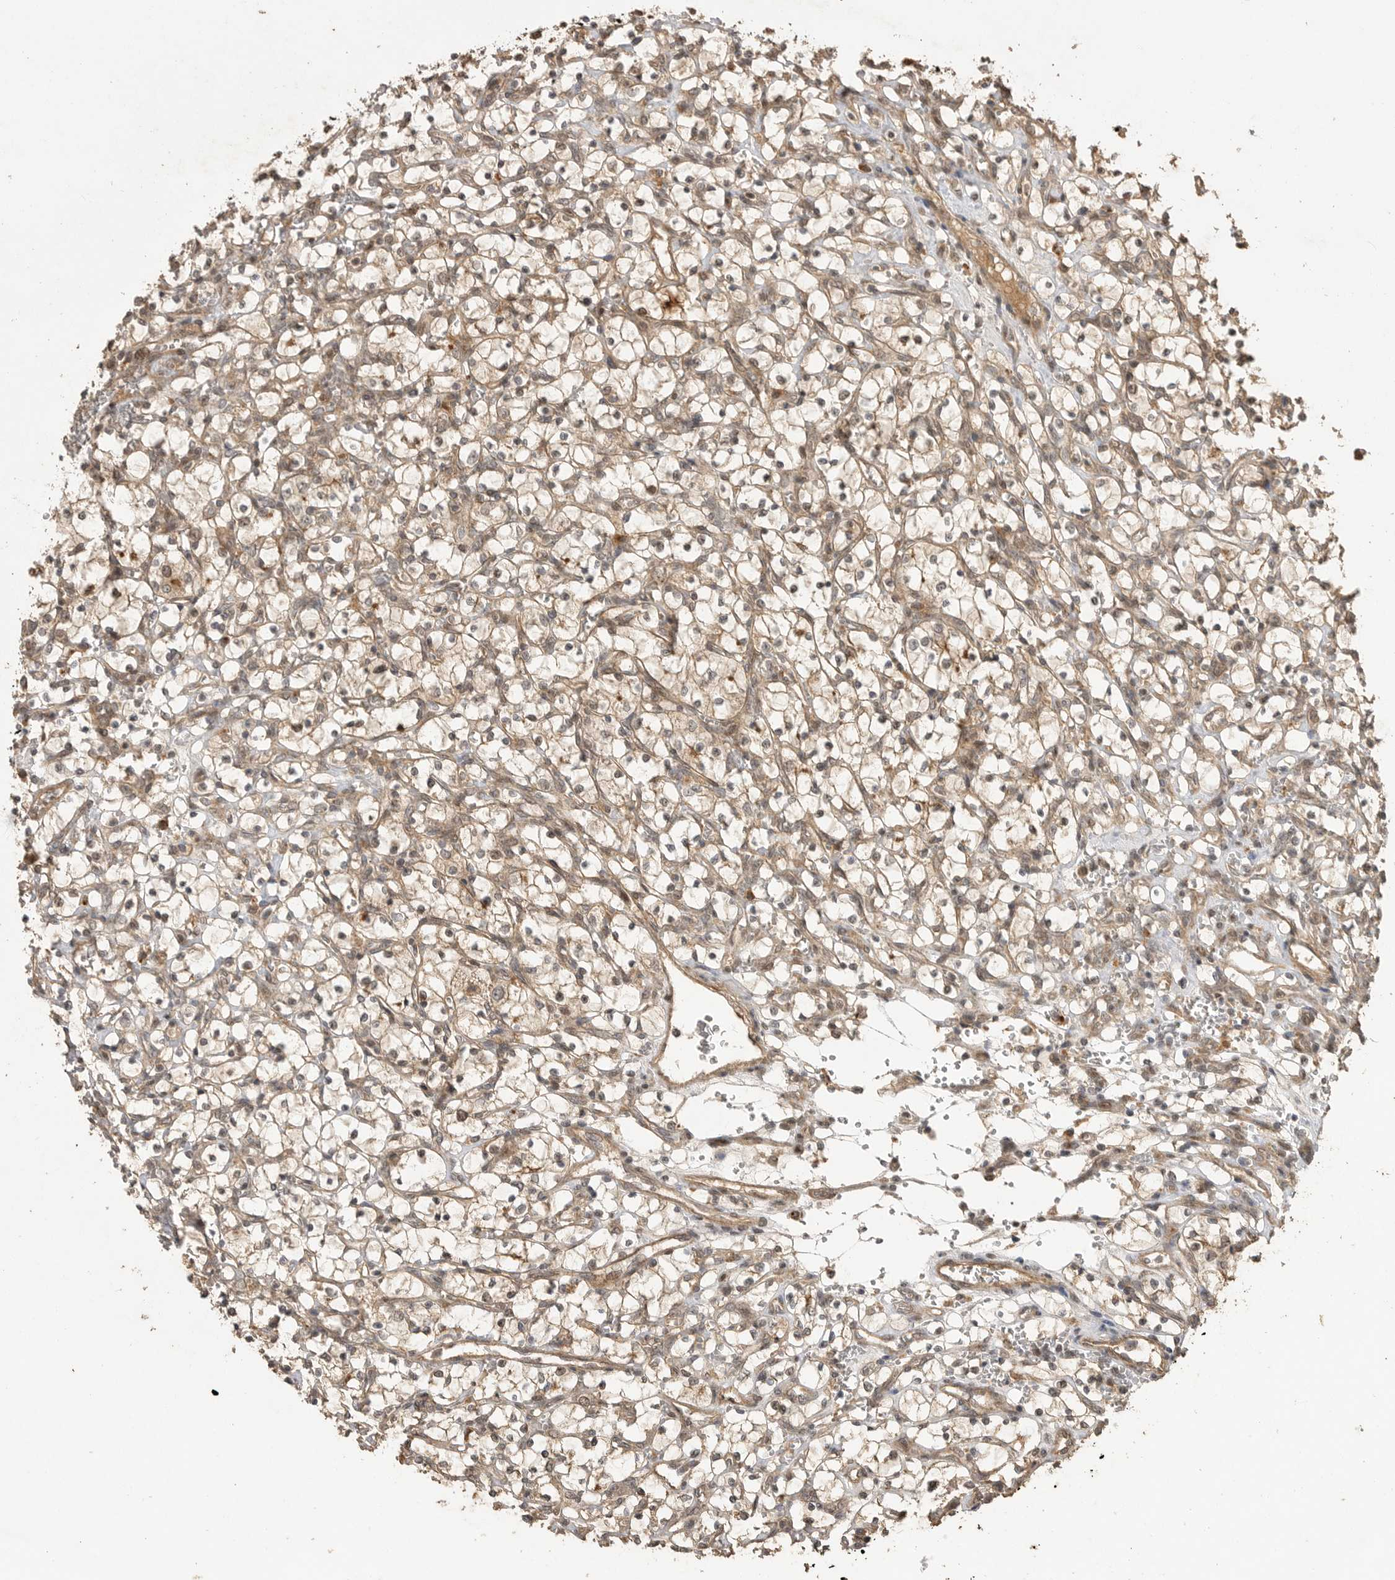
{"staining": {"intensity": "moderate", "quantity": ">75%", "location": "cytoplasmic/membranous"}, "tissue": "renal cancer", "cell_type": "Tumor cells", "image_type": "cancer", "snomed": [{"axis": "morphology", "description": "Adenocarcinoma, NOS"}, {"axis": "topography", "description": "Kidney"}], "caption": "Immunohistochemical staining of human renal cancer reveals medium levels of moderate cytoplasmic/membranous staining in about >75% of tumor cells.", "gene": "BOC", "patient": {"sex": "female", "age": 69}}